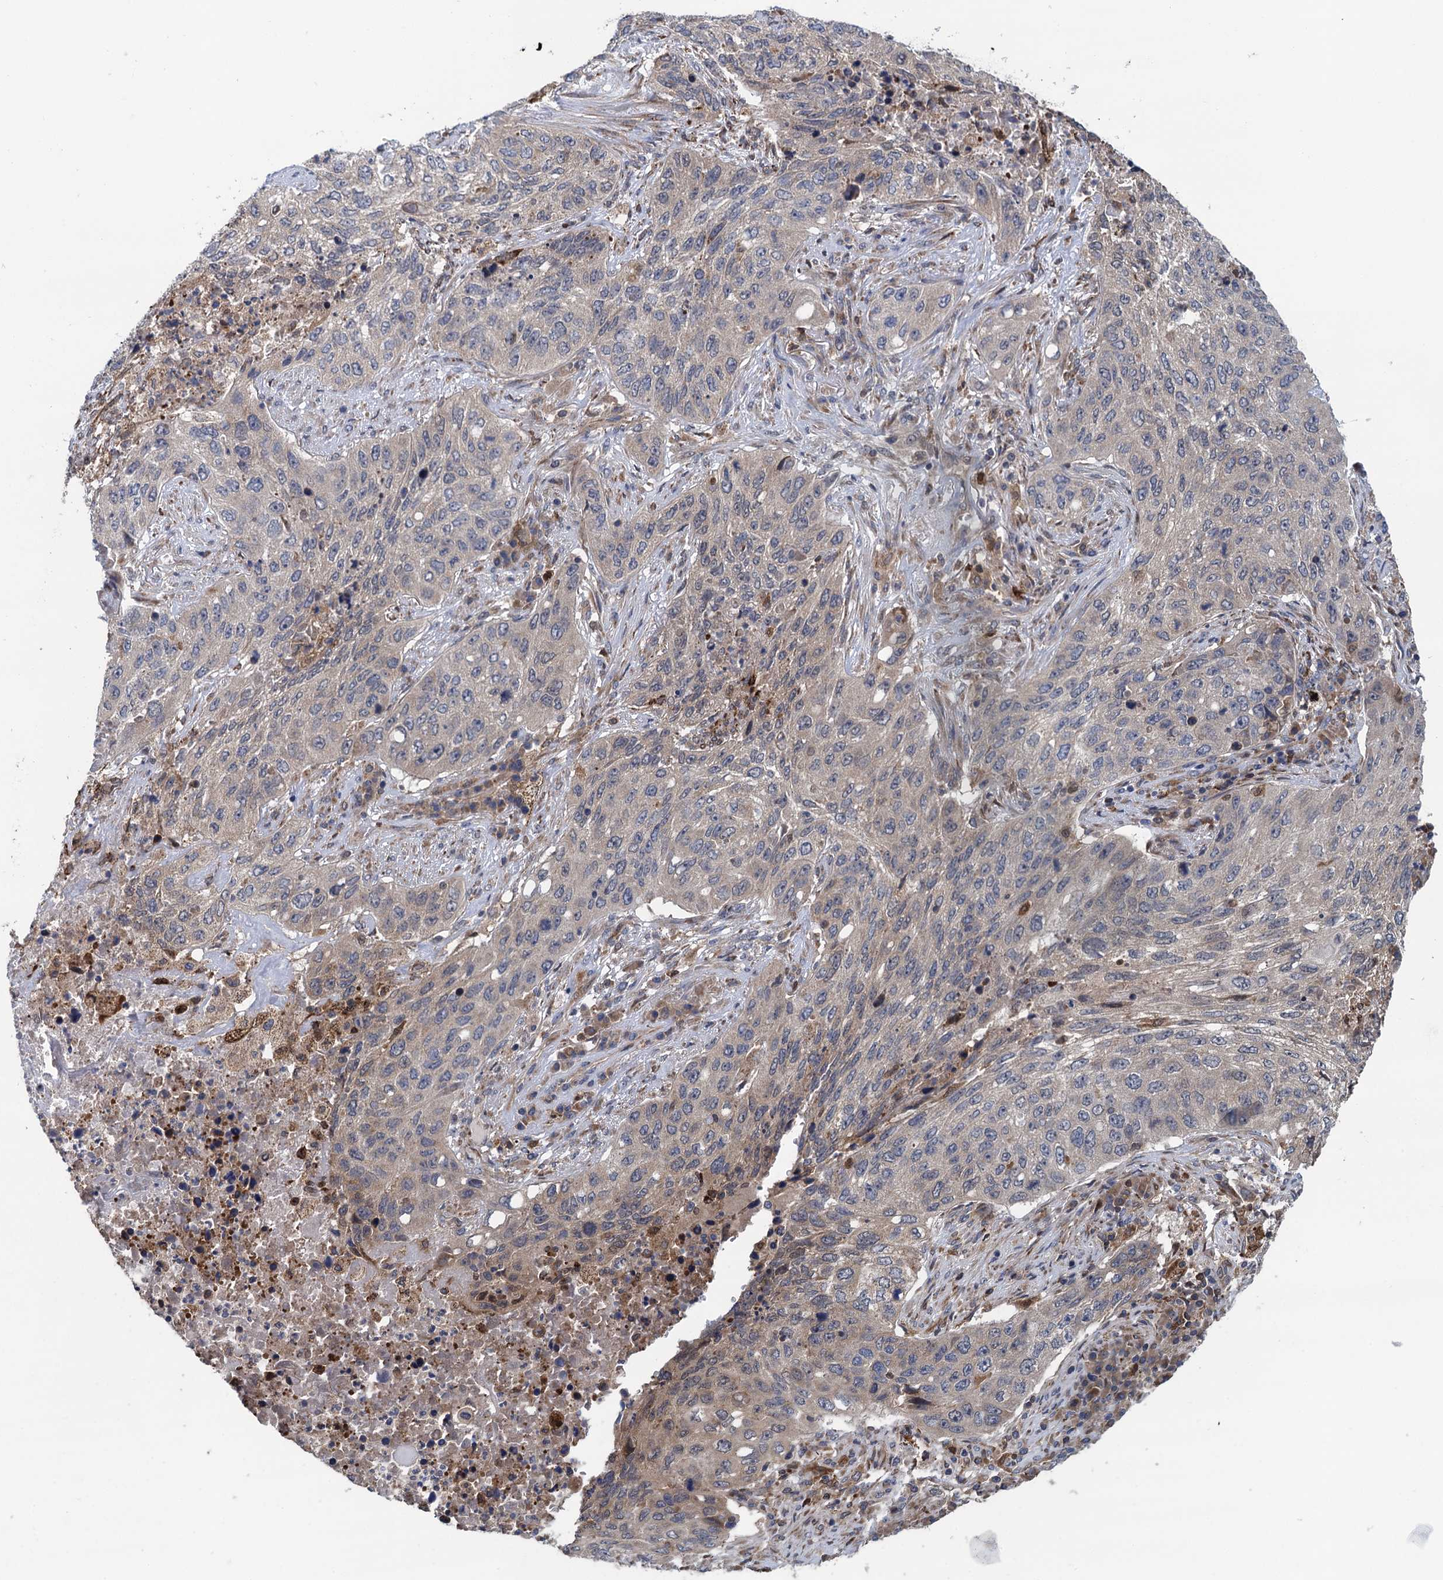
{"staining": {"intensity": "negative", "quantity": "none", "location": "none"}, "tissue": "lung cancer", "cell_type": "Tumor cells", "image_type": "cancer", "snomed": [{"axis": "morphology", "description": "Squamous cell carcinoma, NOS"}, {"axis": "topography", "description": "Lung"}], "caption": "Protein analysis of lung cancer reveals no significant expression in tumor cells. The staining is performed using DAB (3,3'-diaminobenzidine) brown chromogen with nuclei counter-stained in using hematoxylin.", "gene": "CNTN5", "patient": {"sex": "female", "age": 63}}